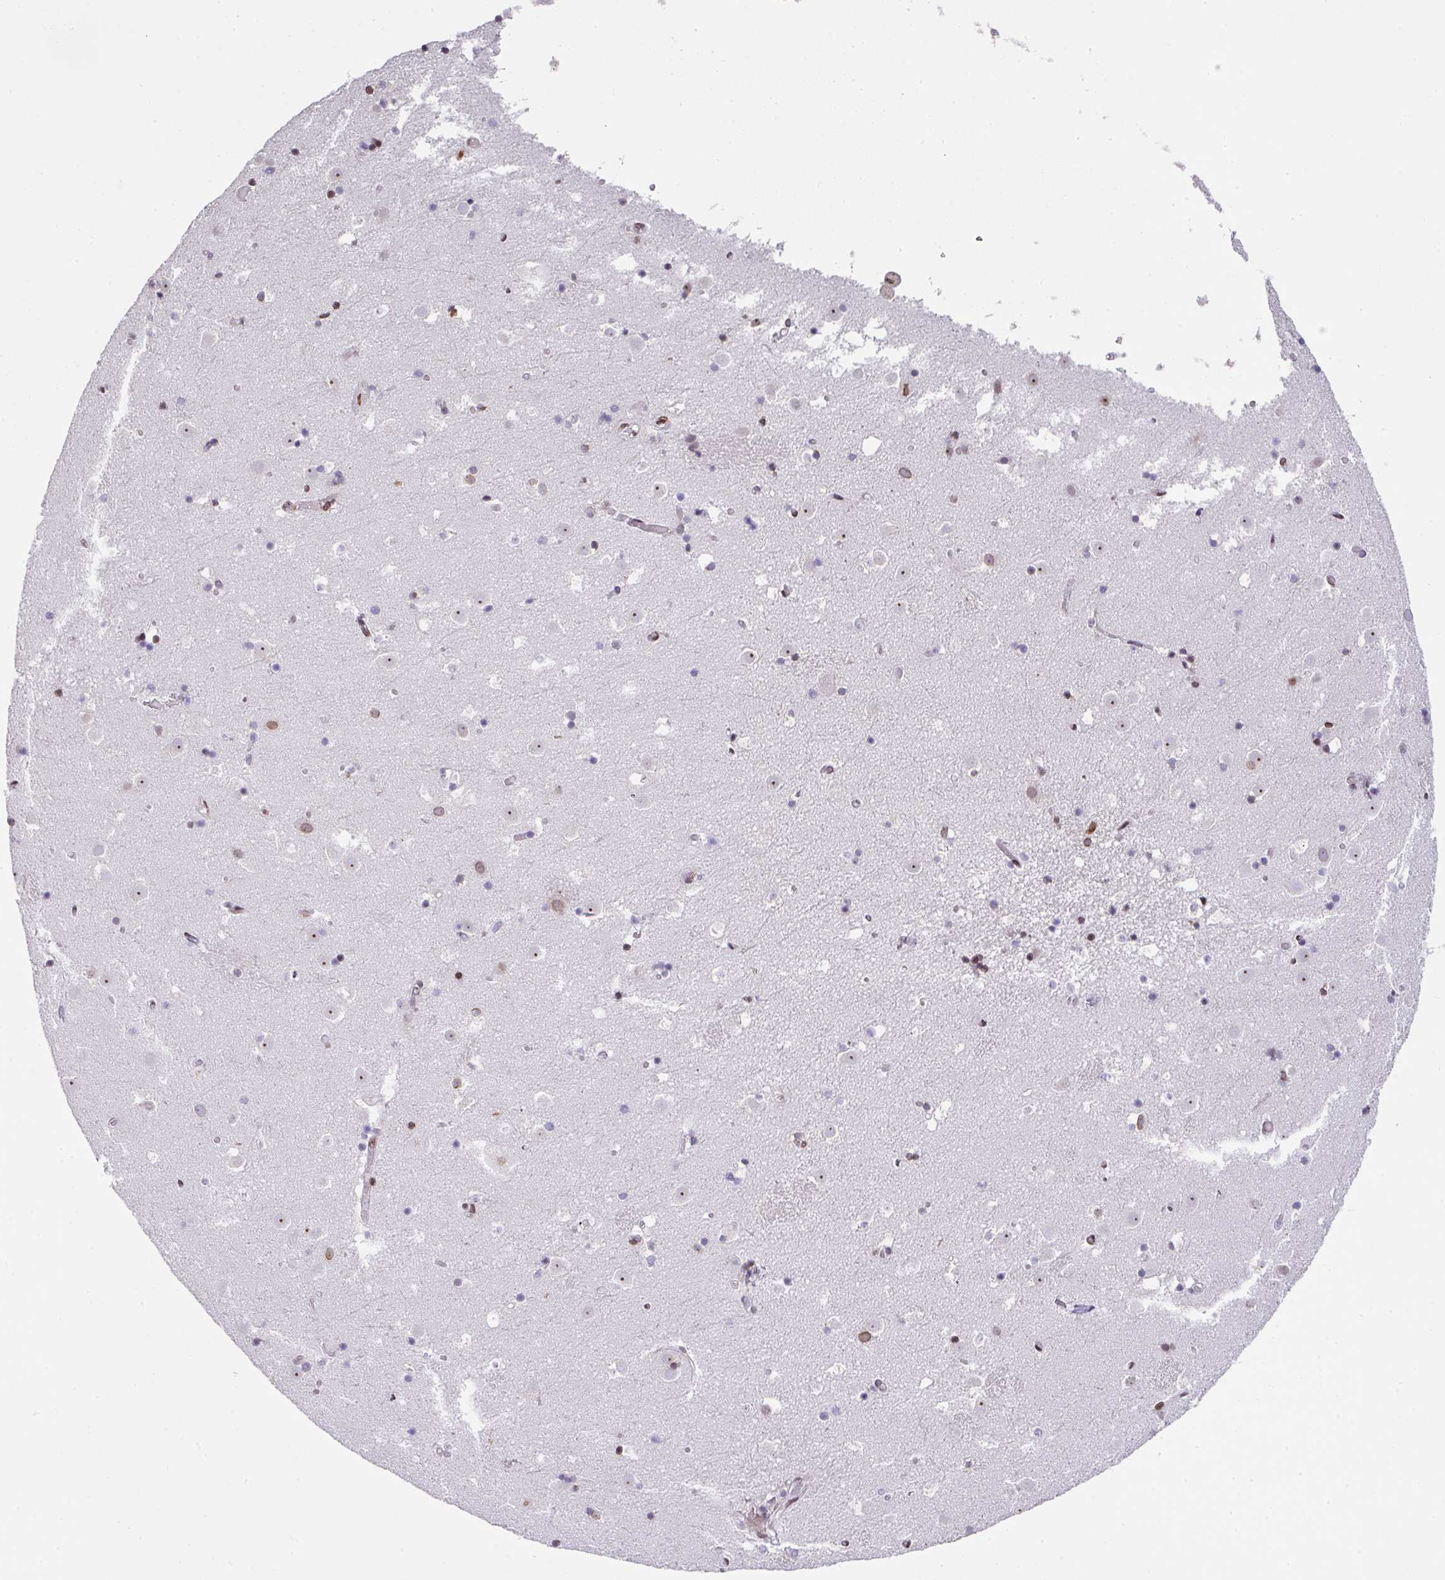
{"staining": {"intensity": "negative", "quantity": "none", "location": "none"}, "tissue": "caudate", "cell_type": "Glial cells", "image_type": "normal", "snomed": [{"axis": "morphology", "description": "Normal tissue, NOS"}, {"axis": "topography", "description": "Lateral ventricle wall"}], "caption": "This is an immunohistochemistry (IHC) micrograph of benign caudate. There is no positivity in glial cells.", "gene": "PLK1", "patient": {"sex": "male", "age": 25}}